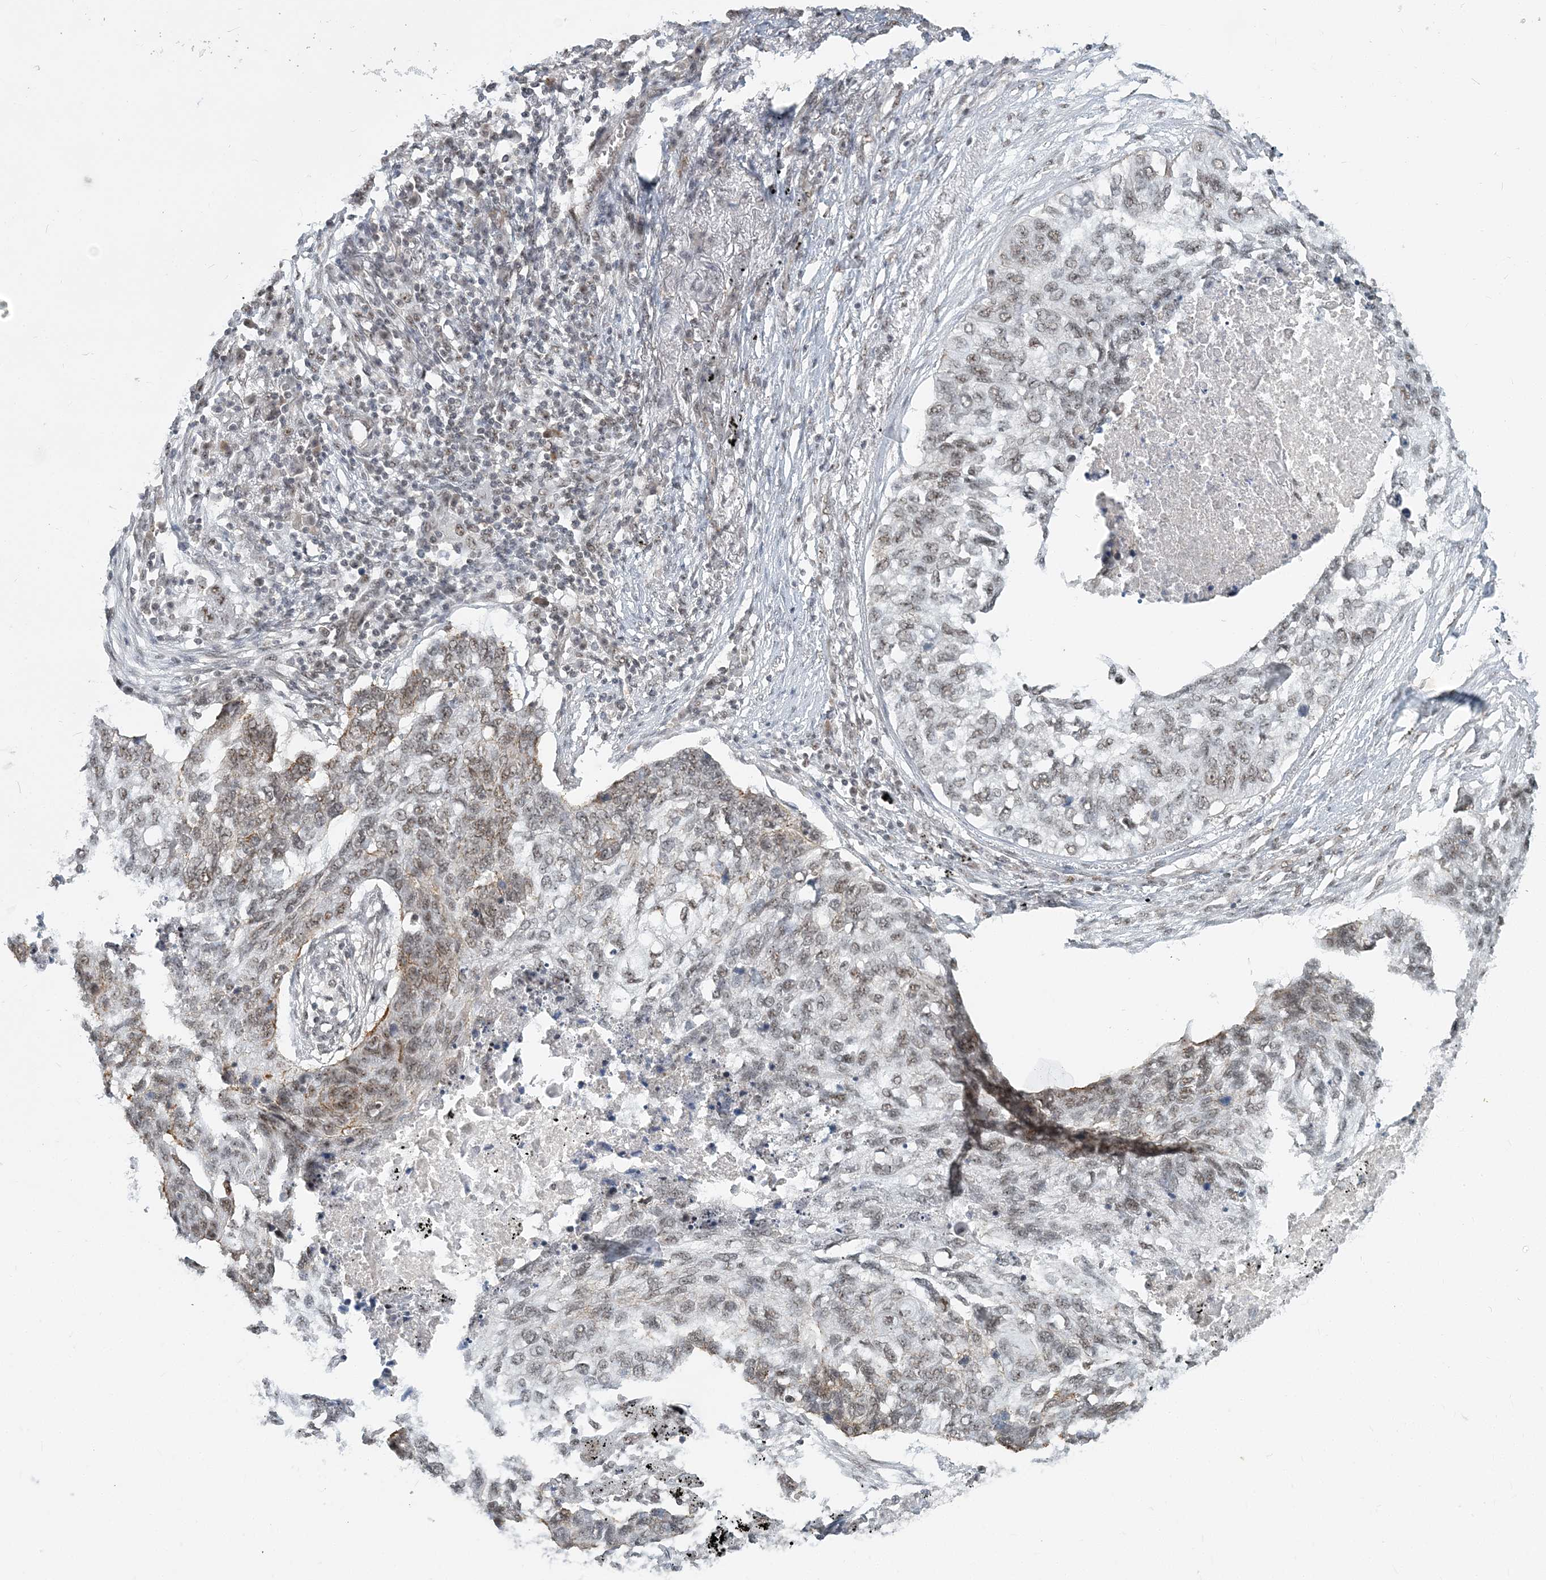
{"staining": {"intensity": "moderate", "quantity": "25%-75%", "location": "nuclear"}, "tissue": "lung cancer", "cell_type": "Tumor cells", "image_type": "cancer", "snomed": [{"axis": "morphology", "description": "Squamous cell carcinoma, NOS"}, {"axis": "topography", "description": "Lung"}], "caption": "Lung cancer (squamous cell carcinoma) was stained to show a protein in brown. There is medium levels of moderate nuclear positivity in approximately 25%-75% of tumor cells. (DAB IHC, brown staining for protein, blue staining for nuclei).", "gene": "PLRG1", "patient": {"sex": "female", "age": 63}}